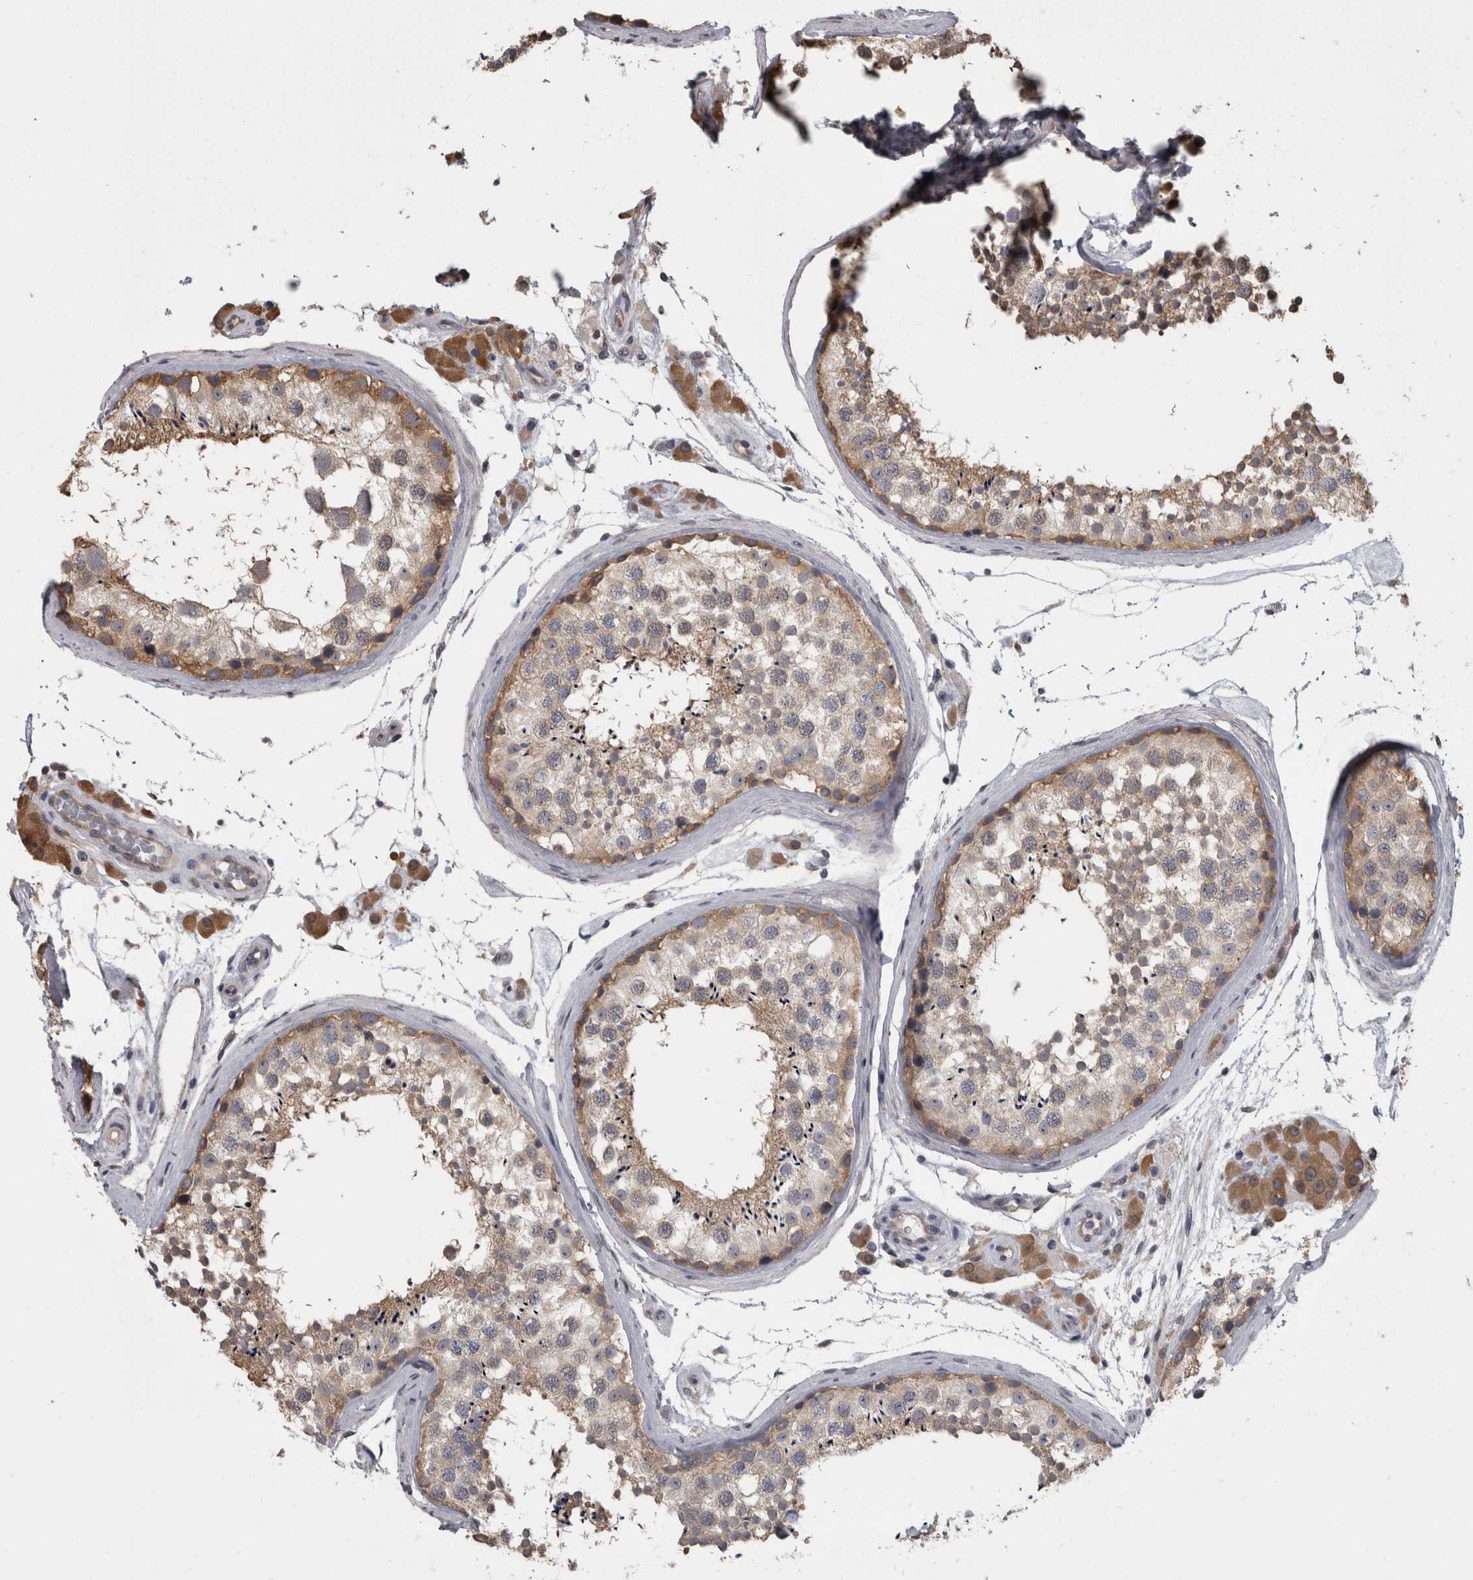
{"staining": {"intensity": "weak", "quantity": ">75%", "location": "cytoplasmic/membranous"}, "tissue": "testis", "cell_type": "Cells in seminiferous ducts", "image_type": "normal", "snomed": [{"axis": "morphology", "description": "Normal tissue, NOS"}, {"axis": "topography", "description": "Testis"}], "caption": "Immunohistochemistry (IHC) staining of unremarkable testis, which exhibits low levels of weak cytoplasmic/membranous staining in approximately >75% of cells in seminiferous ducts indicating weak cytoplasmic/membranous protein positivity. The staining was performed using DAB (brown) for protein detection and nuclei were counterstained in hematoxylin (blue).", "gene": "APRT", "patient": {"sex": "male", "age": 46}}